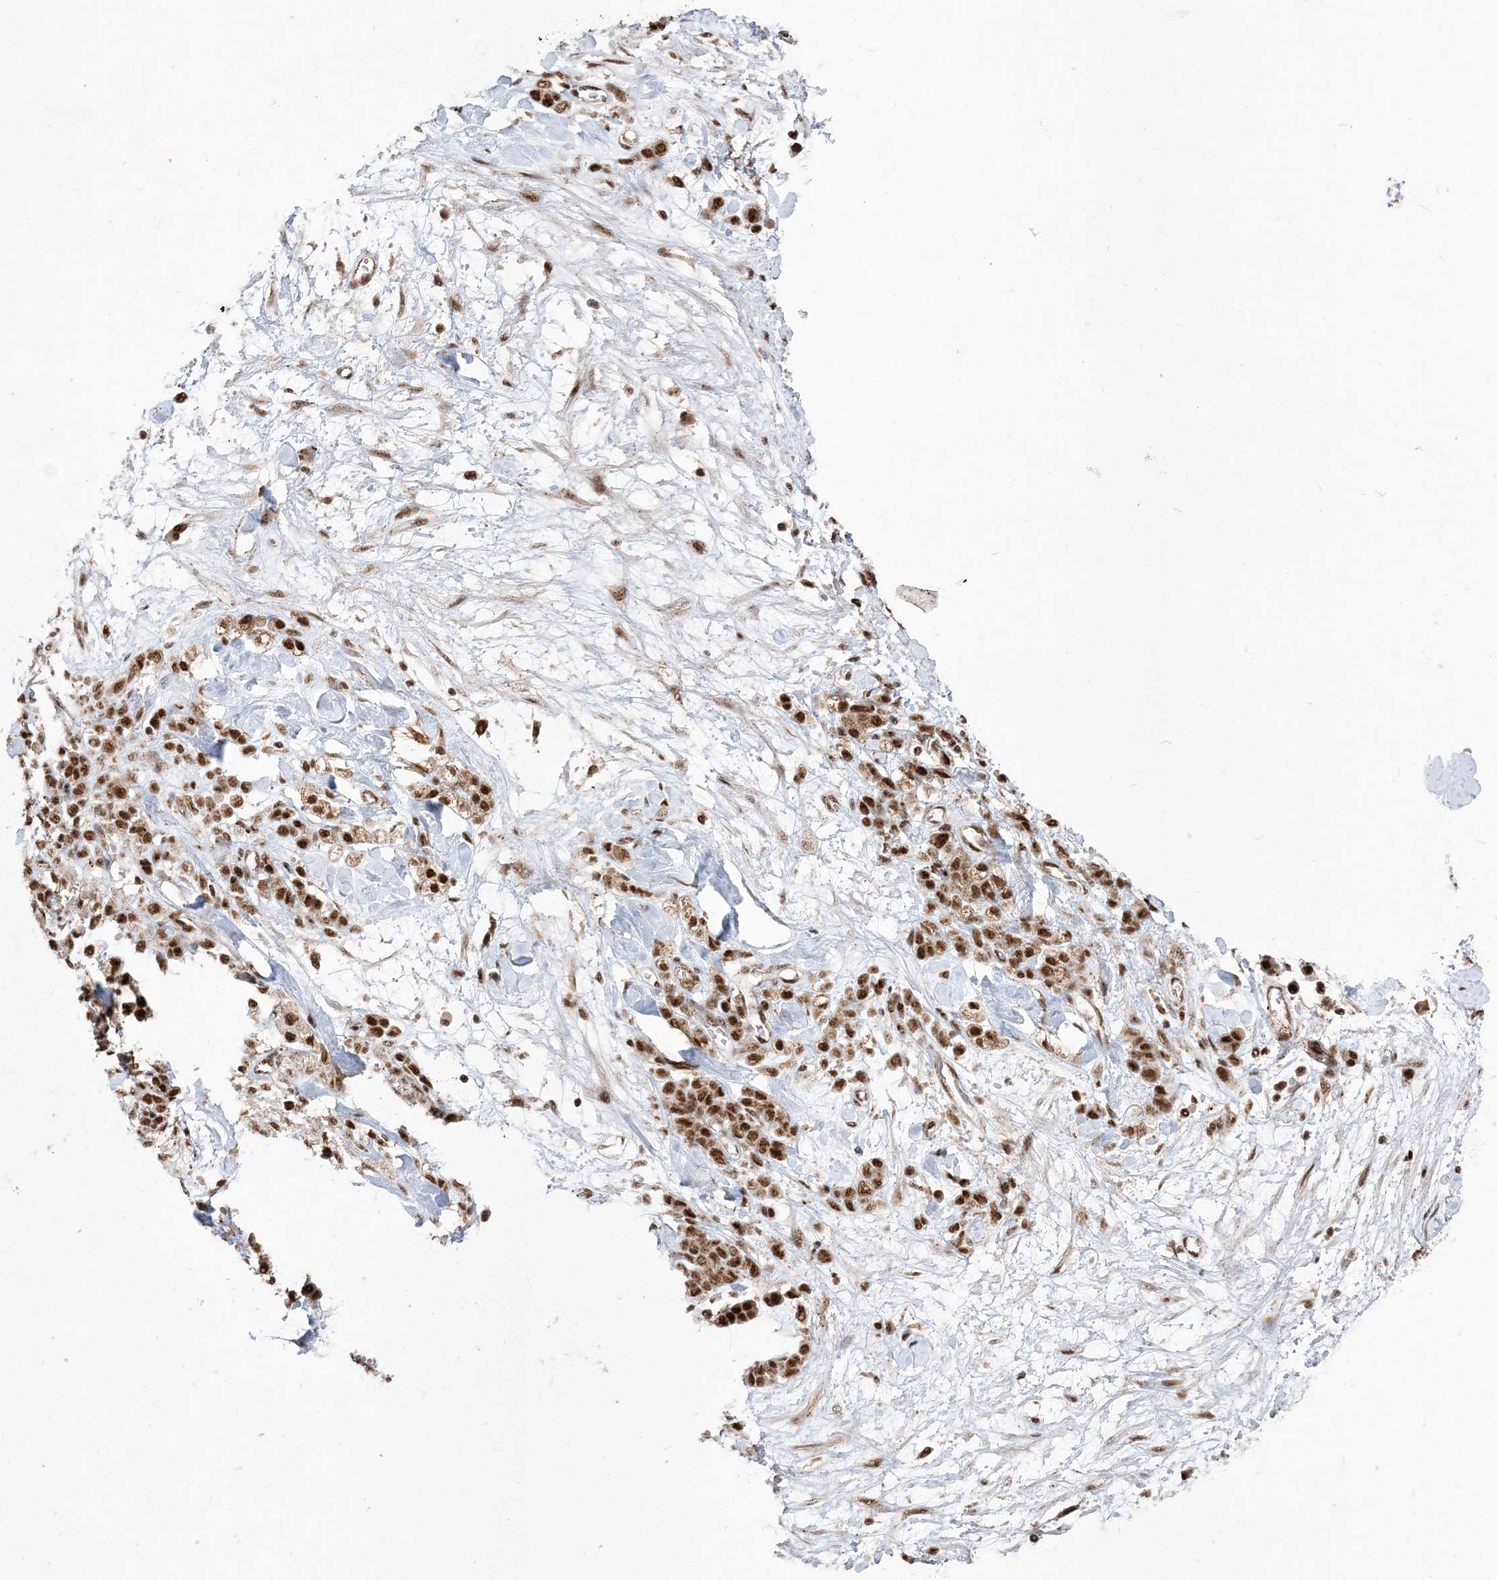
{"staining": {"intensity": "strong", "quantity": ">75%", "location": "nuclear"}, "tissue": "stomach cancer", "cell_type": "Tumor cells", "image_type": "cancer", "snomed": [{"axis": "morphology", "description": "Normal tissue, NOS"}, {"axis": "morphology", "description": "Adenocarcinoma, NOS"}, {"axis": "topography", "description": "Stomach"}], "caption": "Immunohistochemical staining of human stomach cancer demonstrates high levels of strong nuclear protein positivity in approximately >75% of tumor cells.", "gene": "RBM17", "patient": {"sex": "male", "age": 82}}